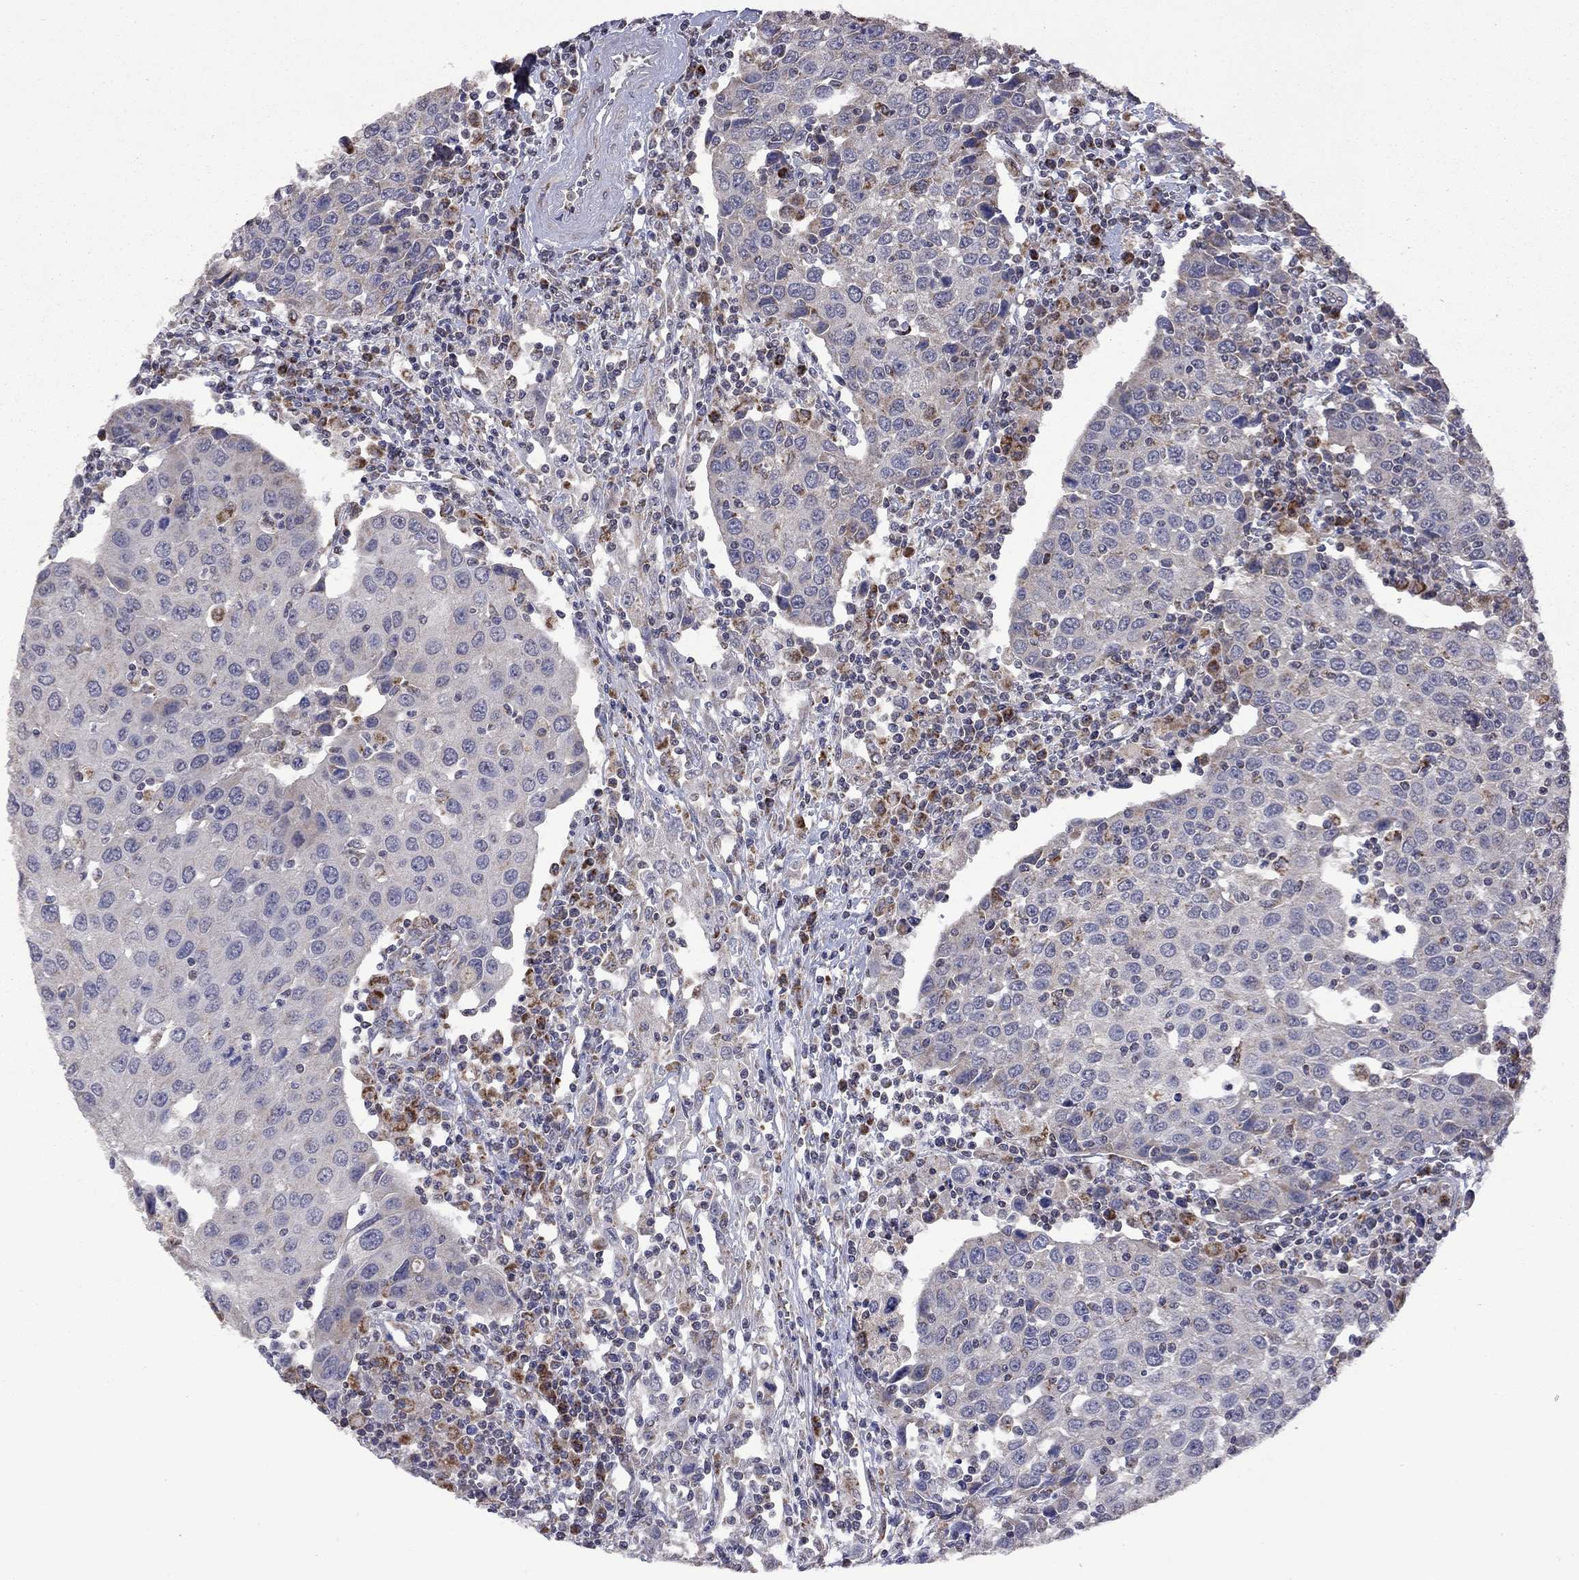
{"staining": {"intensity": "moderate", "quantity": "<25%", "location": "cytoplasmic/membranous"}, "tissue": "urothelial cancer", "cell_type": "Tumor cells", "image_type": "cancer", "snomed": [{"axis": "morphology", "description": "Urothelial carcinoma, High grade"}, {"axis": "topography", "description": "Urinary bladder"}], "caption": "The immunohistochemical stain shows moderate cytoplasmic/membranous staining in tumor cells of urothelial cancer tissue. (brown staining indicates protein expression, while blue staining denotes nuclei).", "gene": "NDUFB1", "patient": {"sex": "female", "age": 85}}